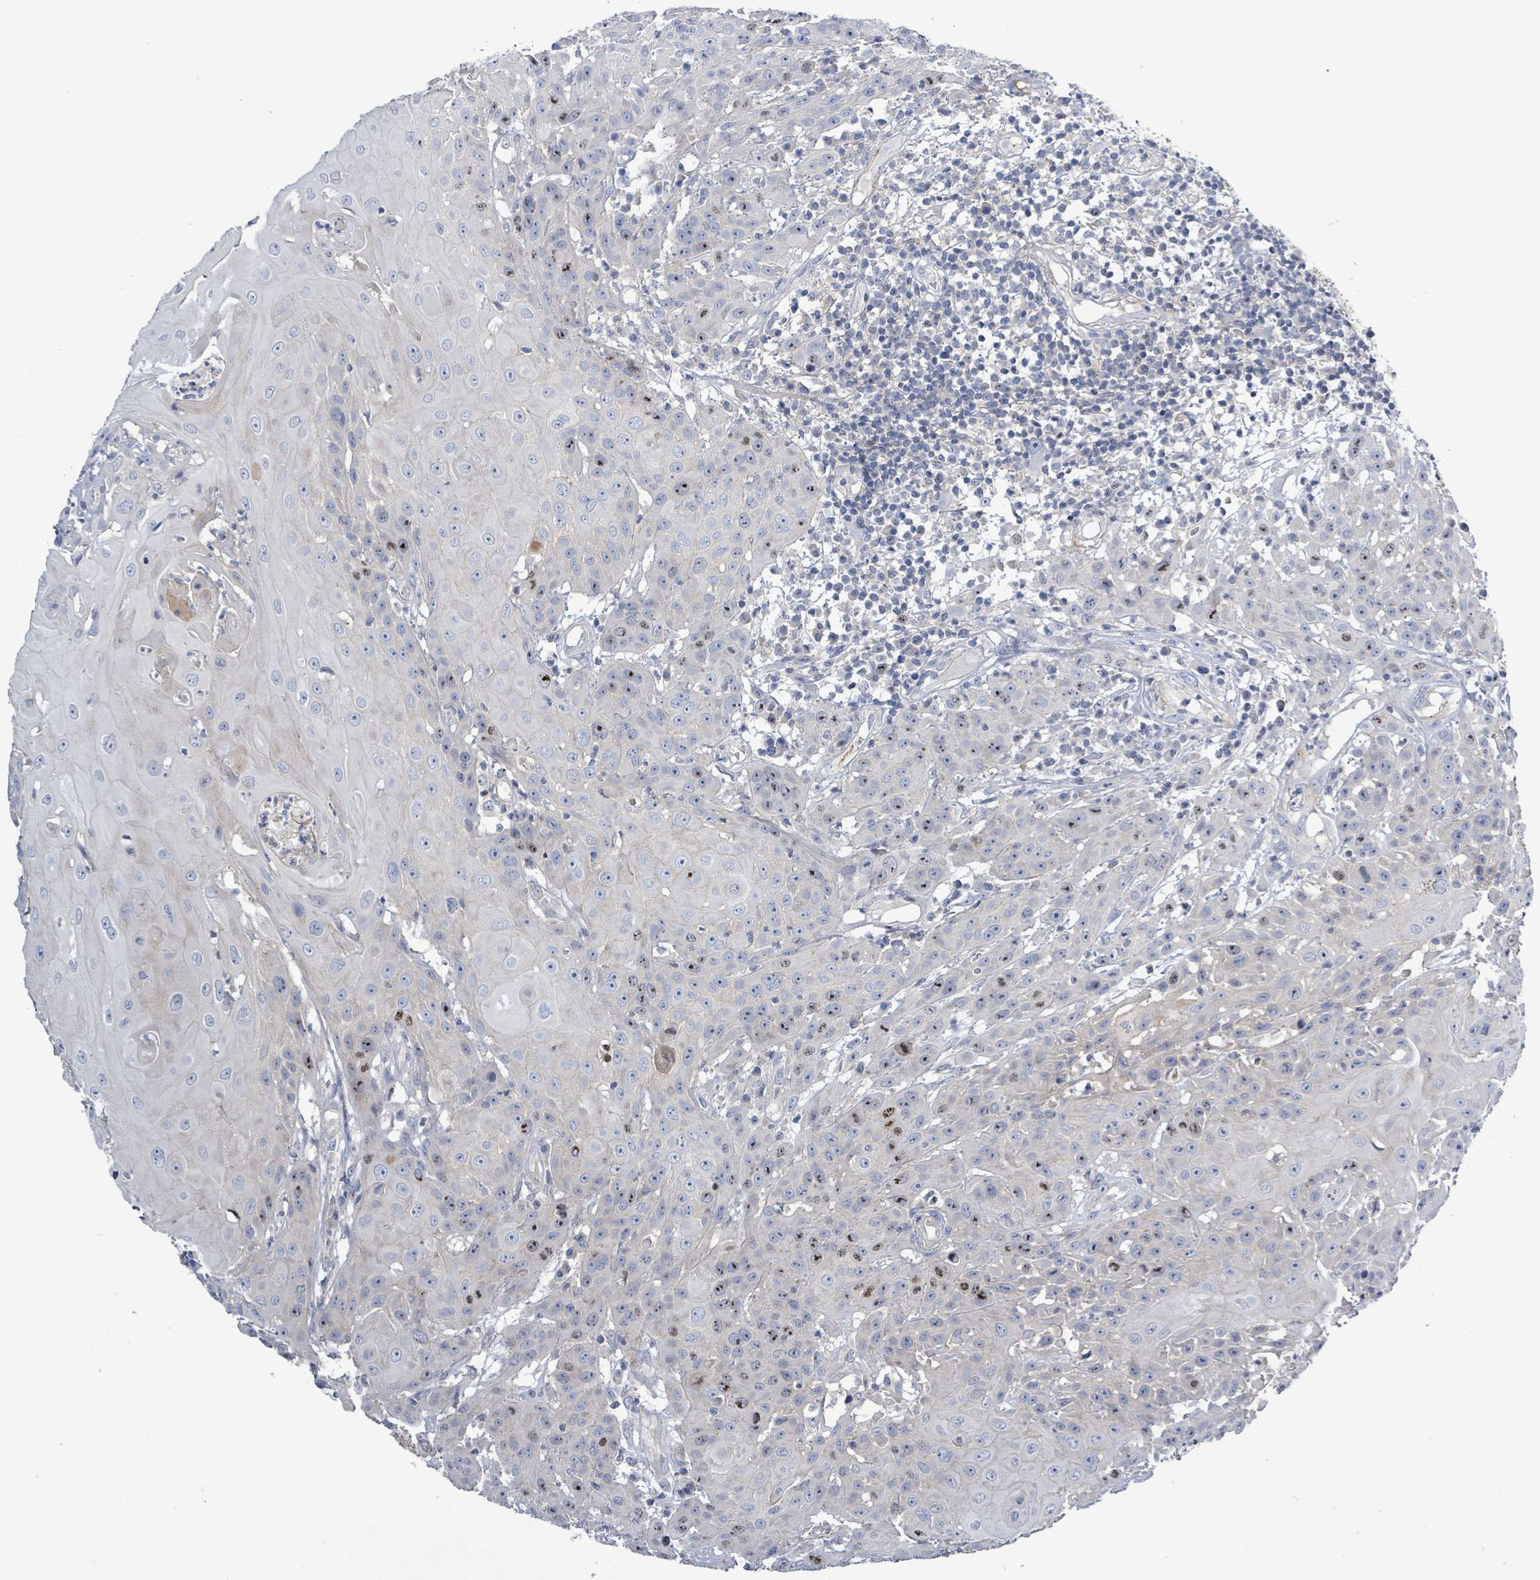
{"staining": {"intensity": "moderate", "quantity": "<25%", "location": "nuclear"}, "tissue": "head and neck cancer", "cell_type": "Tumor cells", "image_type": "cancer", "snomed": [{"axis": "morphology", "description": "Squamous cell carcinoma, NOS"}, {"axis": "topography", "description": "Skin"}, {"axis": "topography", "description": "Head-Neck"}], "caption": "Immunohistochemistry histopathology image of neoplastic tissue: head and neck squamous cell carcinoma stained using immunohistochemistry demonstrates low levels of moderate protein expression localized specifically in the nuclear of tumor cells, appearing as a nuclear brown color.", "gene": "KRAS", "patient": {"sex": "male", "age": 80}}